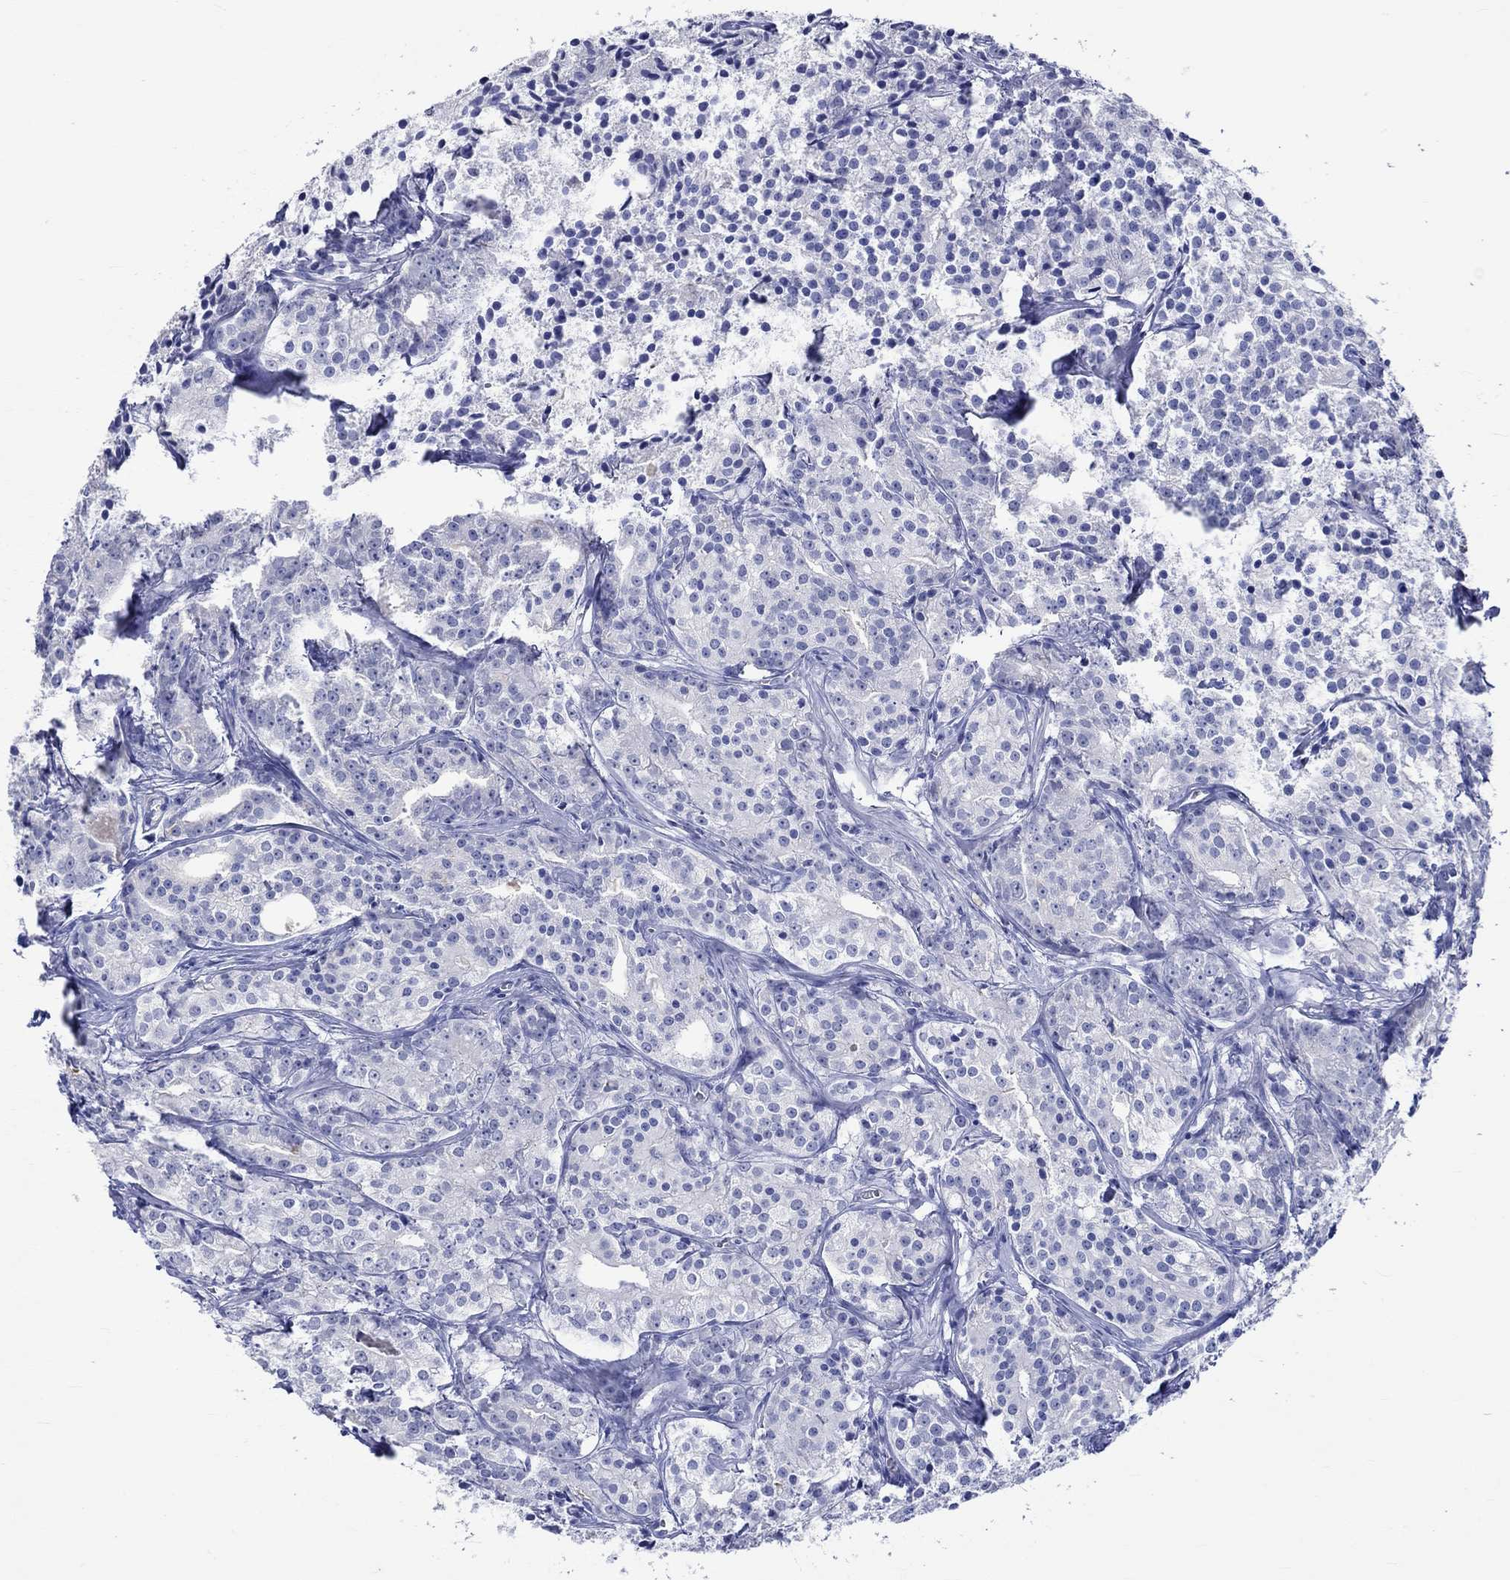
{"staining": {"intensity": "negative", "quantity": "none", "location": "none"}, "tissue": "prostate cancer", "cell_type": "Tumor cells", "image_type": "cancer", "snomed": [{"axis": "morphology", "description": "Adenocarcinoma, Medium grade"}, {"axis": "topography", "description": "Prostate"}], "caption": "Prostate adenocarcinoma (medium-grade) was stained to show a protein in brown. There is no significant positivity in tumor cells.", "gene": "KLHL35", "patient": {"sex": "male", "age": 74}}